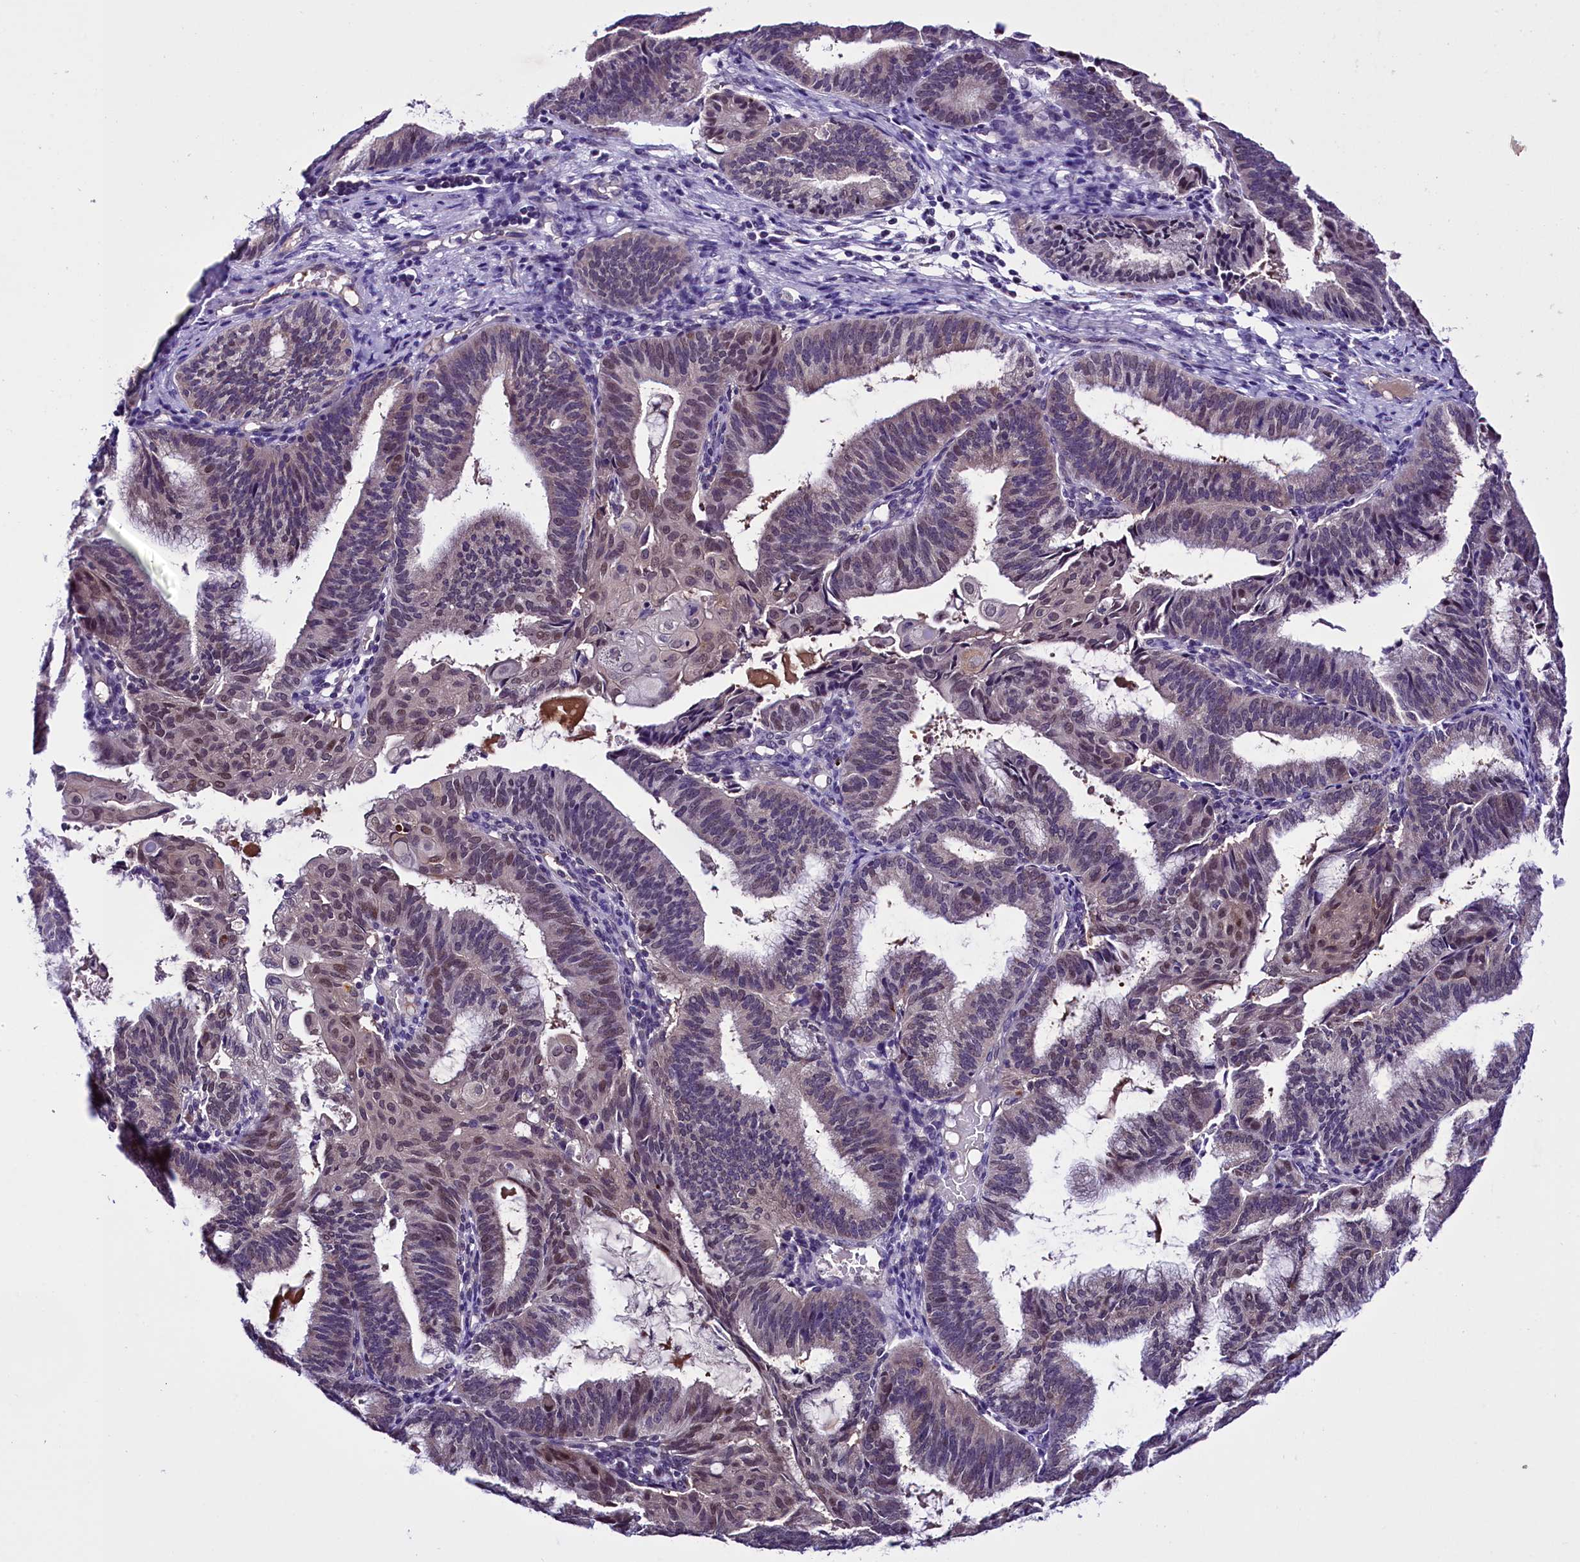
{"staining": {"intensity": "weak", "quantity": "25%-75%", "location": "nuclear"}, "tissue": "endometrial cancer", "cell_type": "Tumor cells", "image_type": "cancer", "snomed": [{"axis": "morphology", "description": "Adenocarcinoma, NOS"}, {"axis": "topography", "description": "Endometrium"}], "caption": "About 25%-75% of tumor cells in human endometrial adenocarcinoma demonstrate weak nuclear protein expression as visualized by brown immunohistochemical staining.", "gene": "IQCN", "patient": {"sex": "female", "age": 49}}